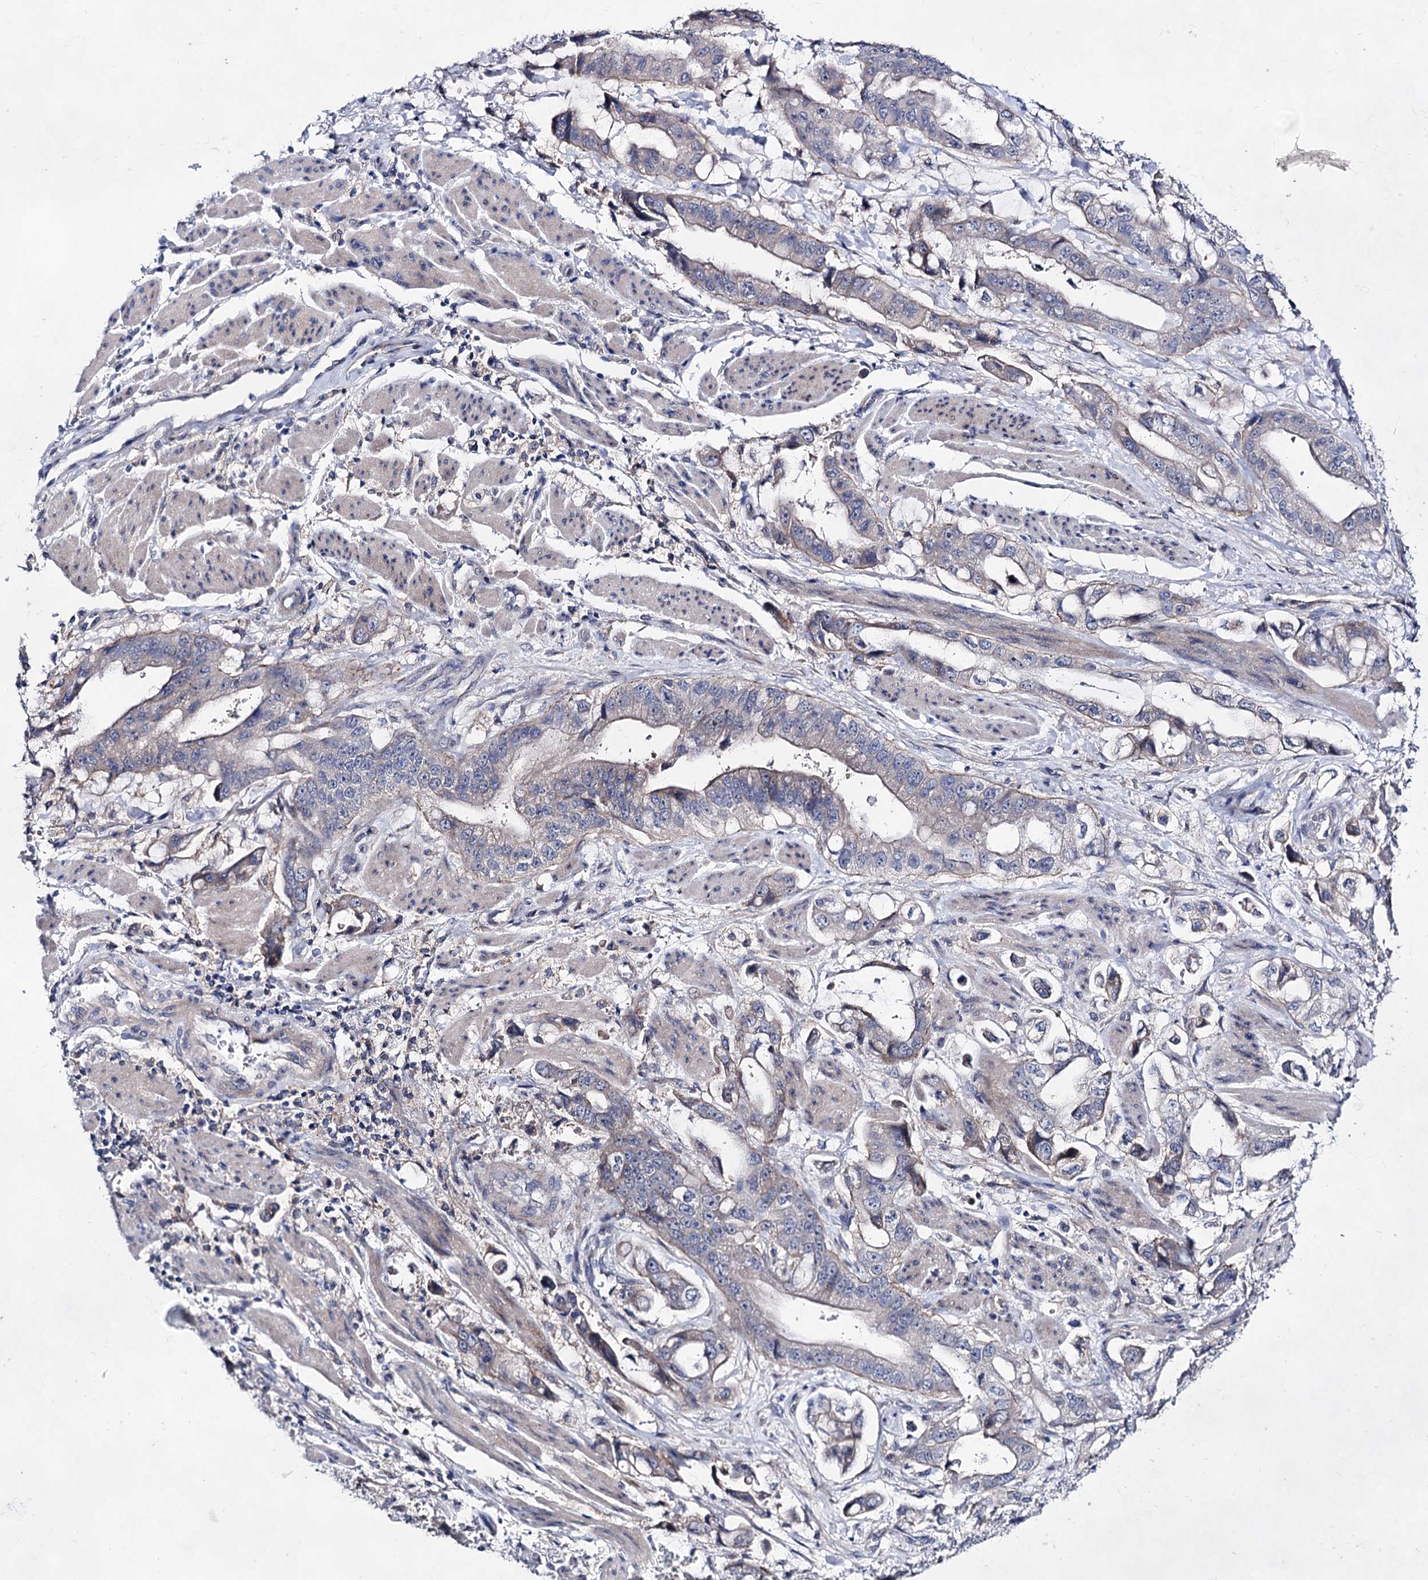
{"staining": {"intensity": "weak", "quantity": "<25%", "location": "cytoplasmic/membranous"}, "tissue": "stomach cancer", "cell_type": "Tumor cells", "image_type": "cancer", "snomed": [{"axis": "morphology", "description": "Adenocarcinoma, NOS"}, {"axis": "topography", "description": "Stomach"}], "caption": "Immunohistochemistry histopathology image of neoplastic tissue: human stomach cancer (adenocarcinoma) stained with DAB demonstrates no significant protein expression in tumor cells.", "gene": "PLIN1", "patient": {"sex": "male", "age": 62}}